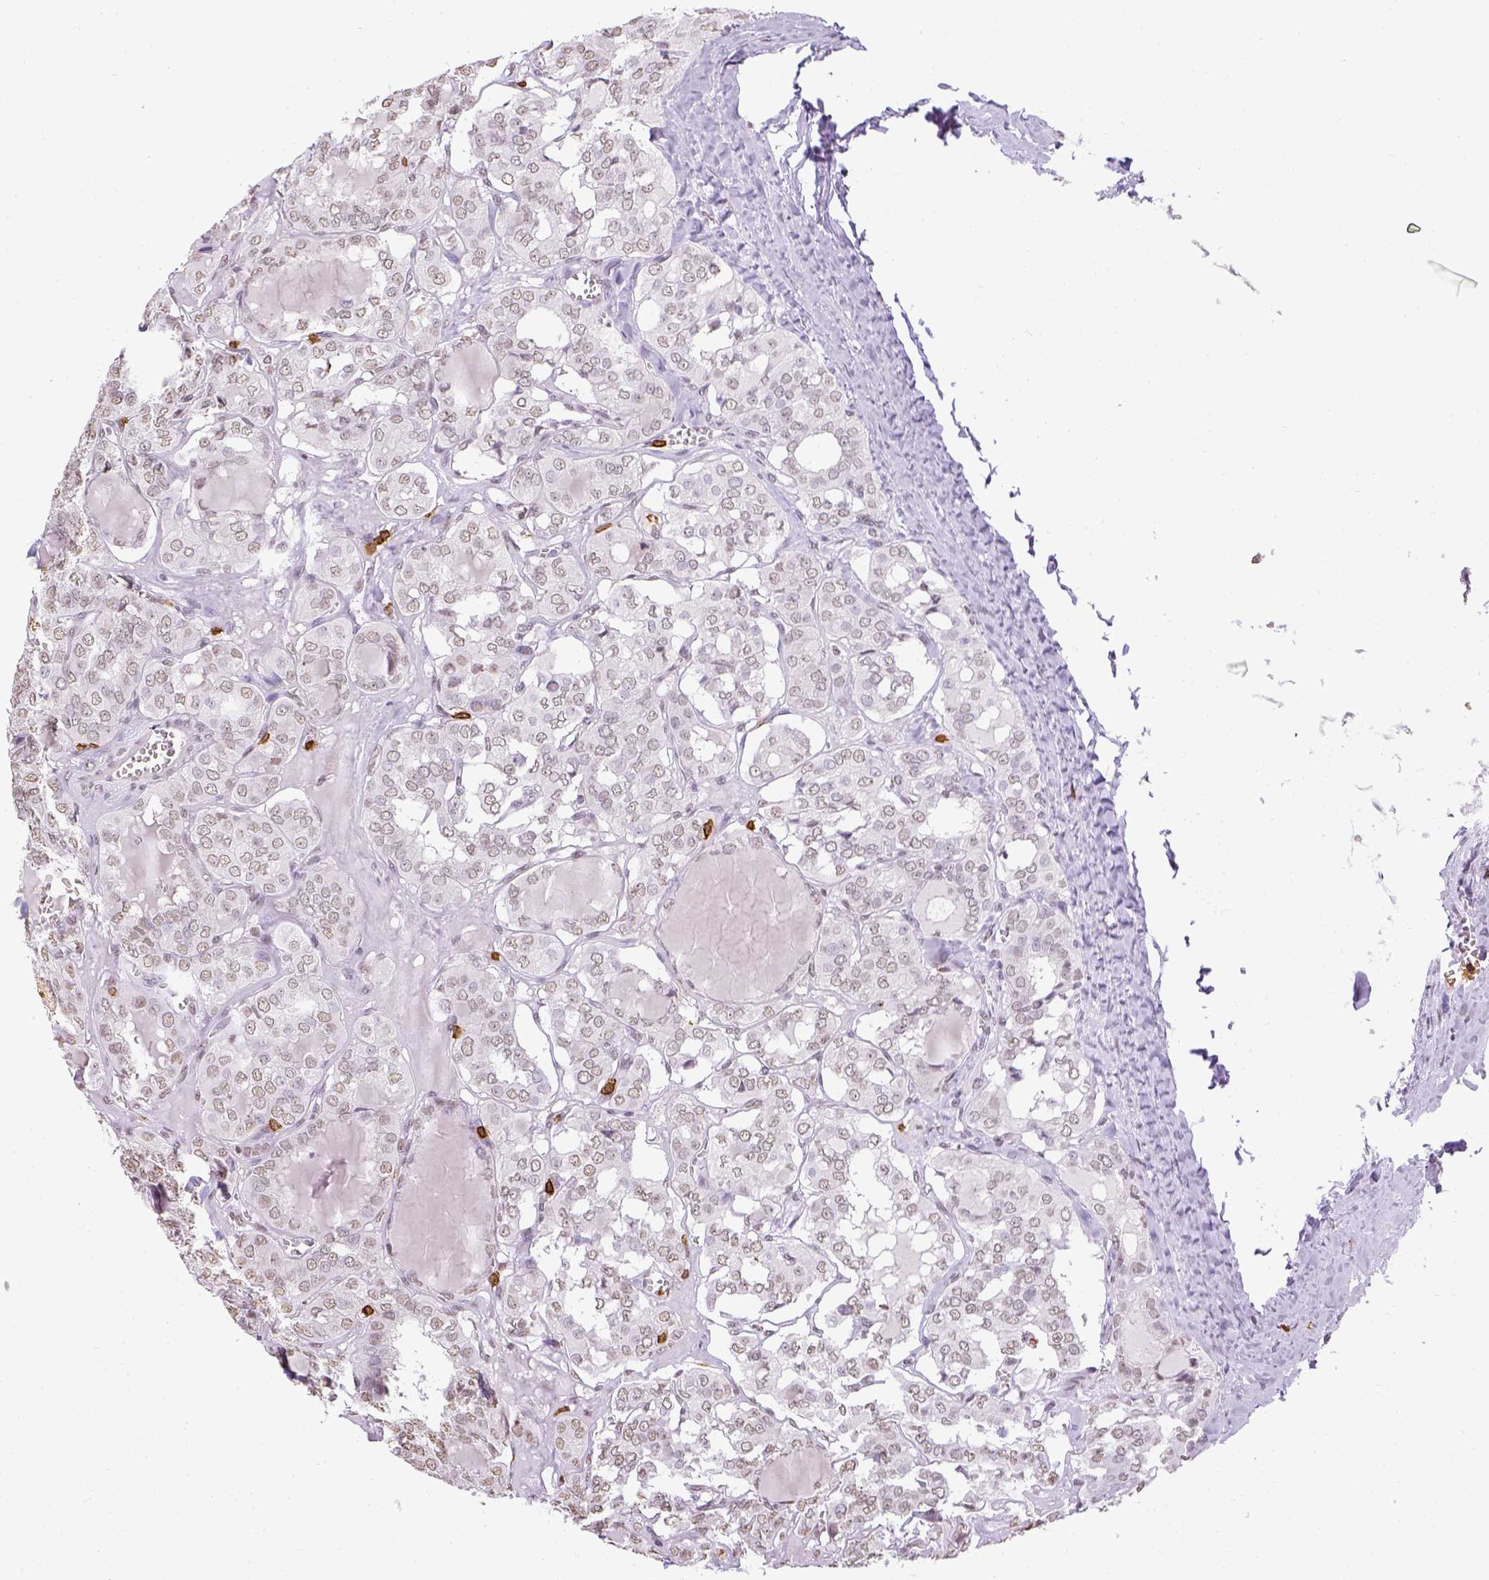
{"staining": {"intensity": "negative", "quantity": "none", "location": "none"}, "tissue": "thyroid cancer", "cell_type": "Tumor cells", "image_type": "cancer", "snomed": [{"axis": "morphology", "description": "Papillary adenocarcinoma, NOS"}, {"axis": "topography", "description": "Thyroid gland"}], "caption": "This is an immunohistochemistry (IHC) histopathology image of papillary adenocarcinoma (thyroid). There is no positivity in tumor cells.", "gene": "CD3E", "patient": {"sex": "female", "age": 41}}